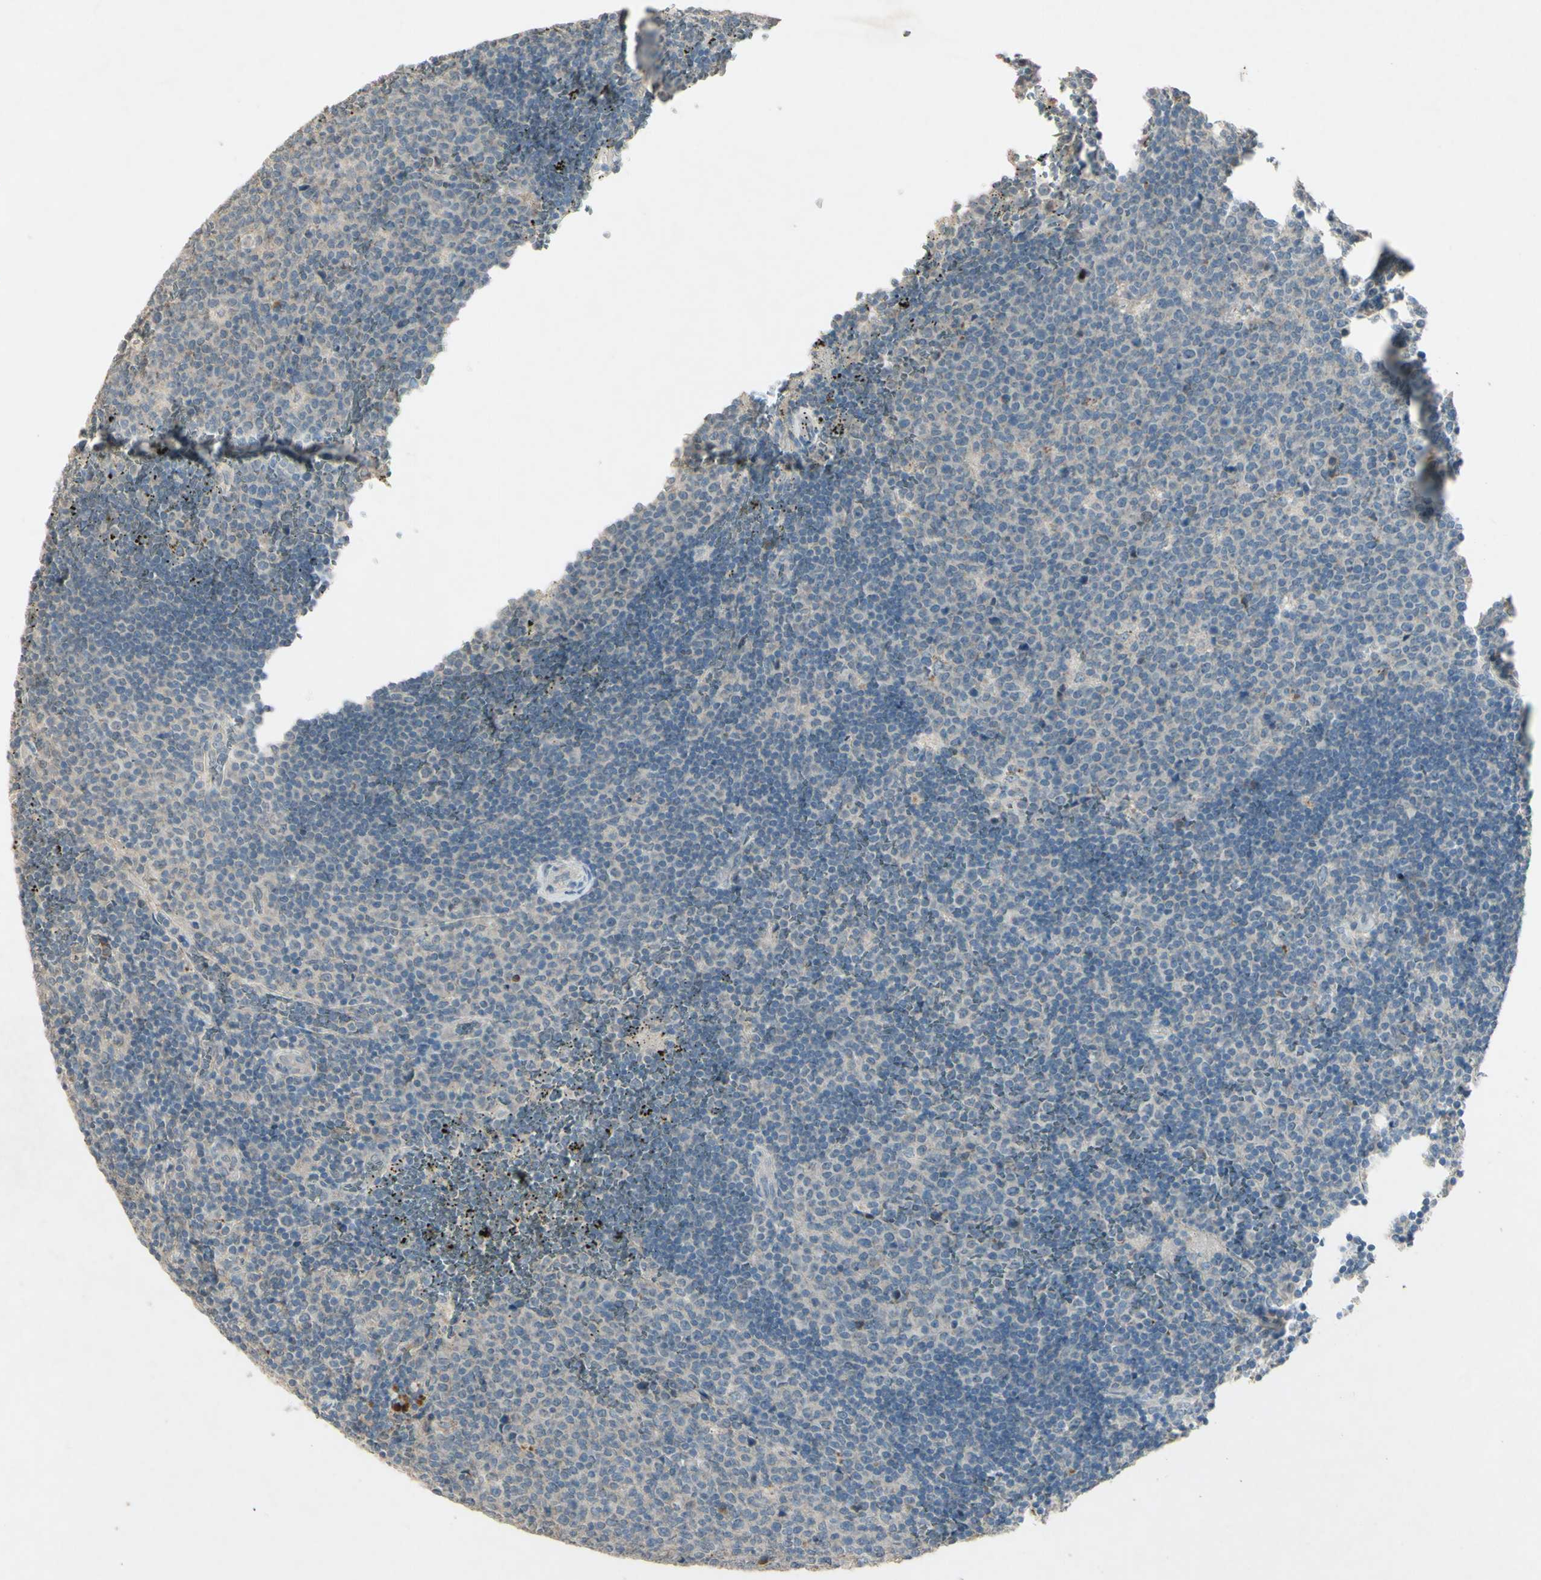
{"staining": {"intensity": "weak", "quantity": "<25%", "location": "cytoplasmic/membranous"}, "tissue": "lymph node", "cell_type": "Germinal center cells", "image_type": "normal", "snomed": [{"axis": "morphology", "description": "Normal tissue, NOS"}, {"axis": "topography", "description": "Lymph node"}, {"axis": "topography", "description": "Salivary gland"}], "caption": "The immunohistochemistry (IHC) image has no significant expression in germinal center cells of lymph node.", "gene": "TIMM21", "patient": {"sex": "male", "age": 8}}